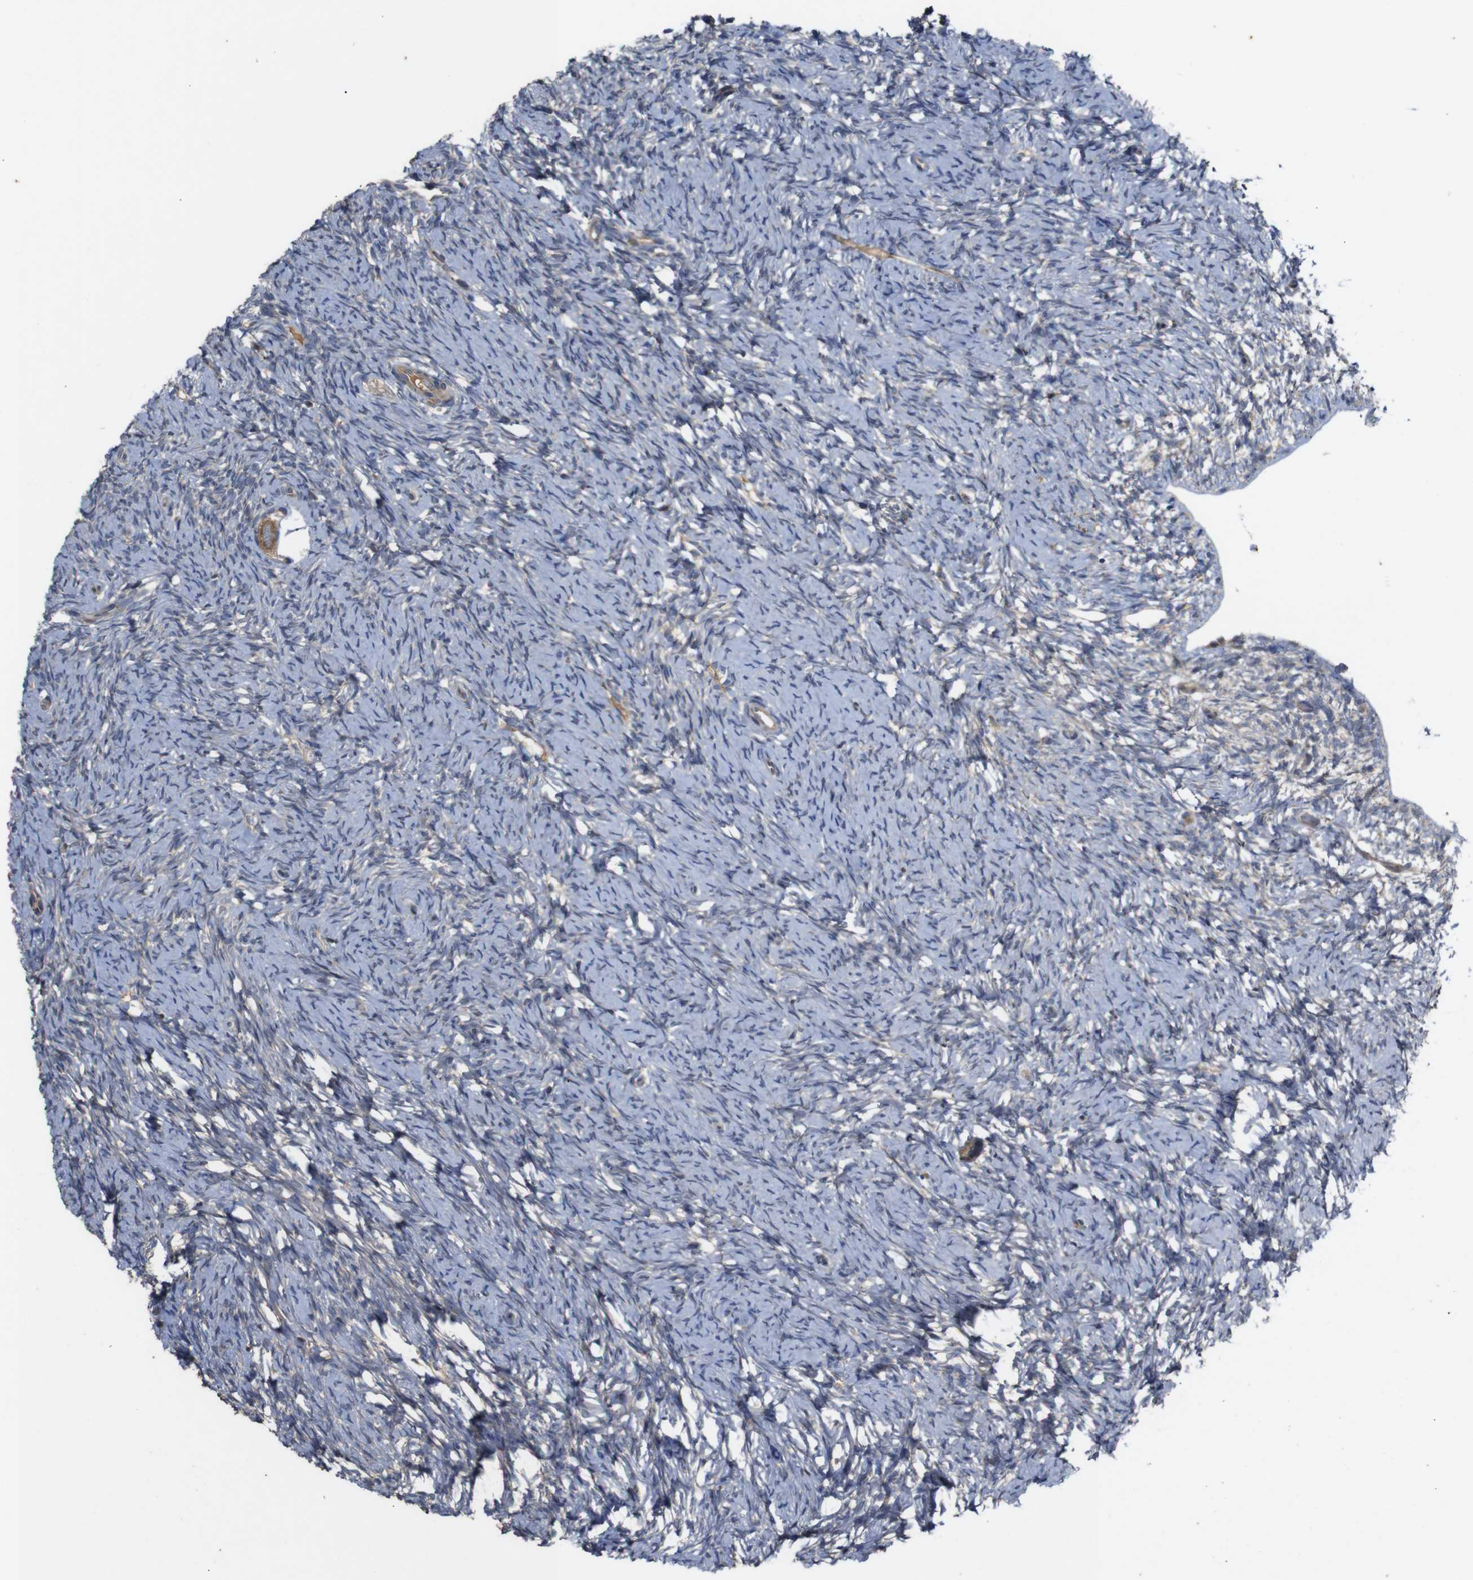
{"staining": {"intensity": "moderate", "quantity": ">75%", "location": "cytoplasmic/membranous"}, "tissue": "ovary", "cell_type": "Follicle cells", "image_type": "normal", "snomed": [{"axis": "morphology", "description": "Normal tissue, NOS"}, {"axis": "topography", "description": "Ovary"}], "caption": "Approximately >75% of follicle cells in unremarkable ovary demonstrate moderate cytoplasmic/membranous protein positivity as visualized by brown immunohistochemical staining.", "gene": "PTPN1", "patient": {"sex": "female", "age": 33}}